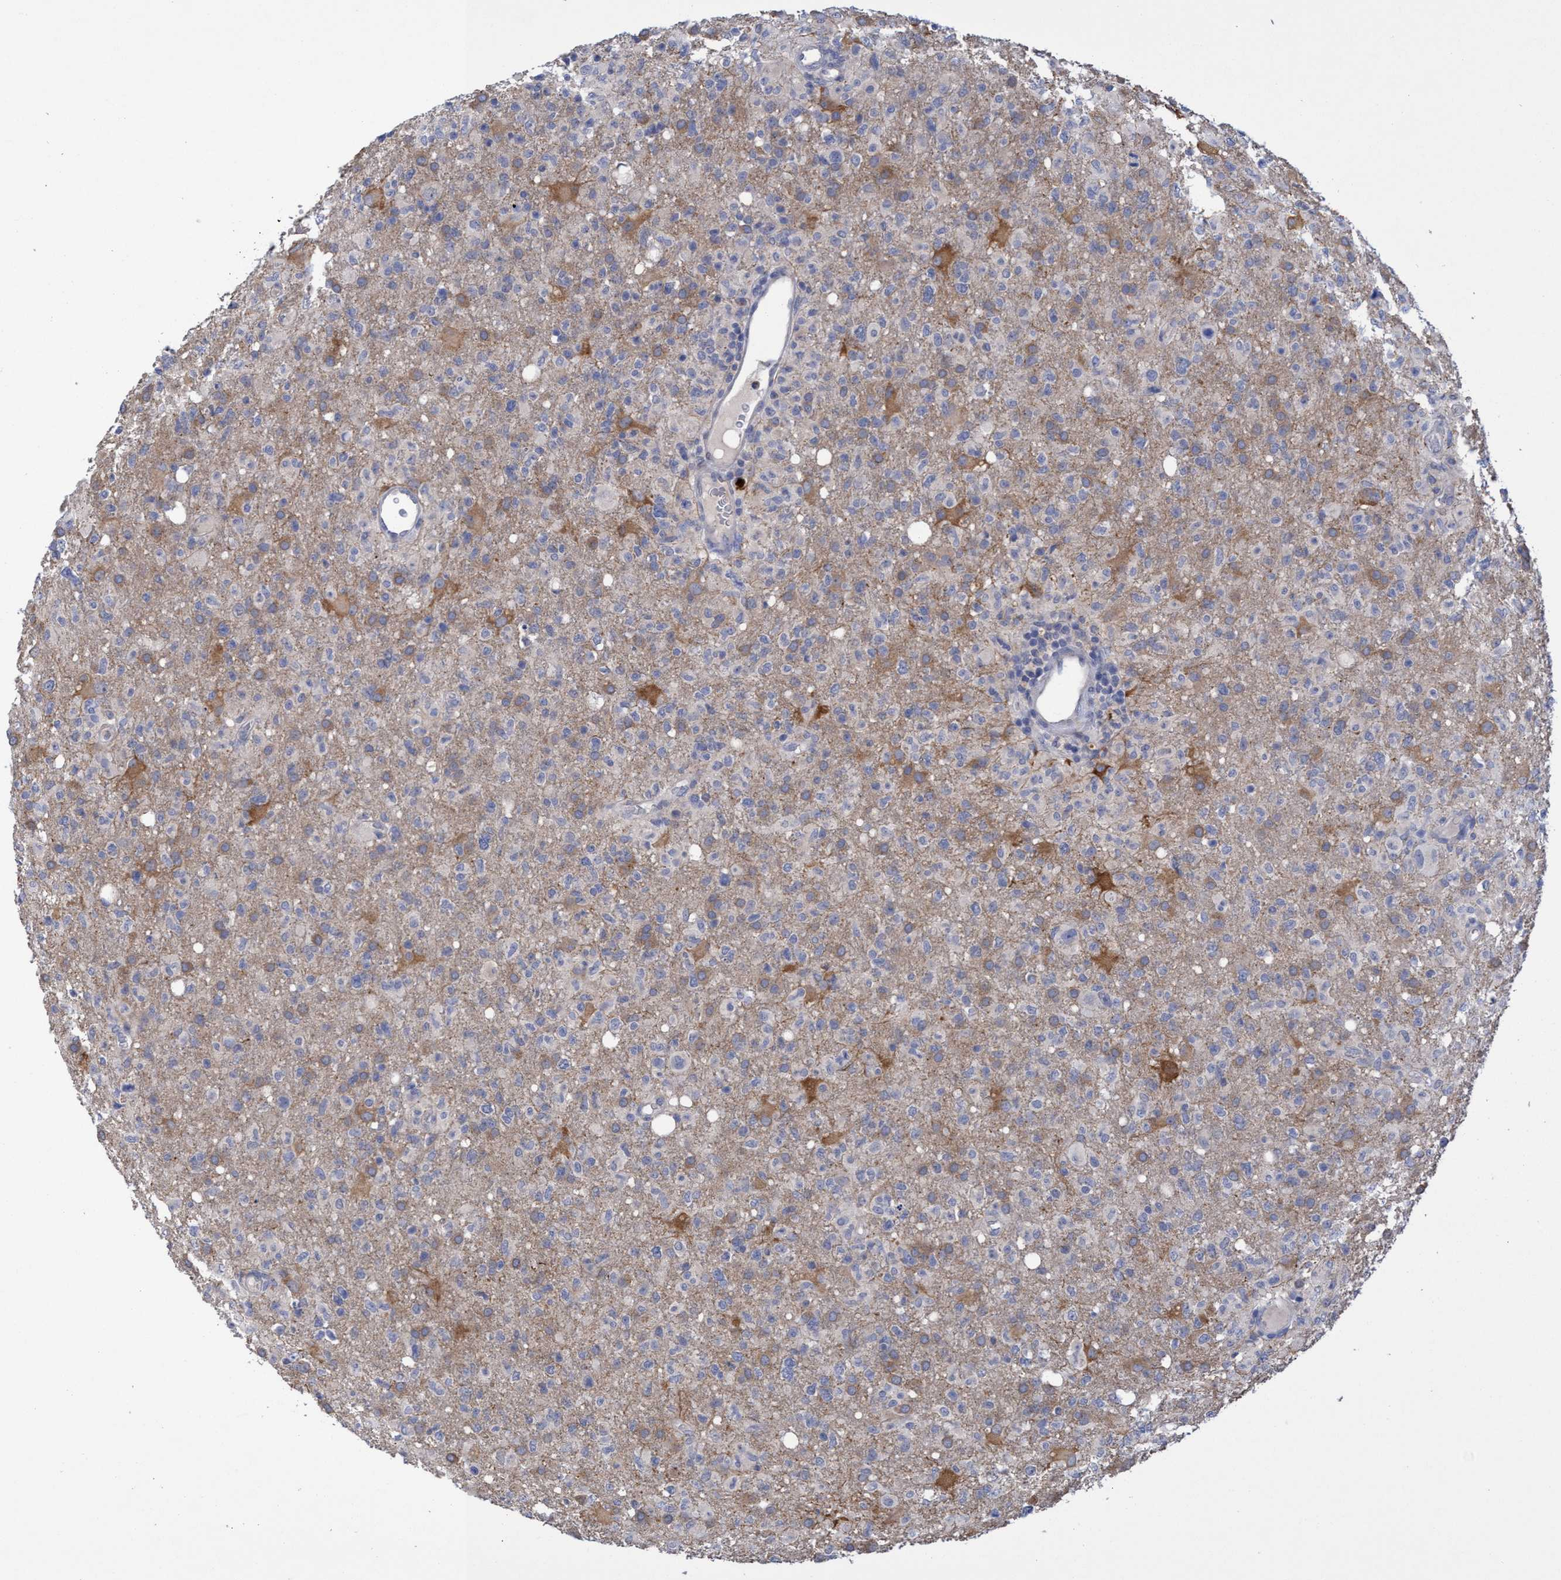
{"staining": {"intensity": "weak", "quantity": "25%-75%", "location": "cytoplasmic/membranous"}, "tissue": "glioma", "cell_type": "Tumor cells", "image_type": "cancer", "snomed": [{"axis": "morphology", "description": "Glioma, malignant, High grade"}, {"axis": "topography", "description": "Brain"}], "caption": "Brown immunohistochemical staining in glioma demonstrates weak cytoplasmic/membranous expression in about 25%-75% of tumor cells.", "gene": "SEMA4D", "patient": {"sex": "female", "age": 57}}